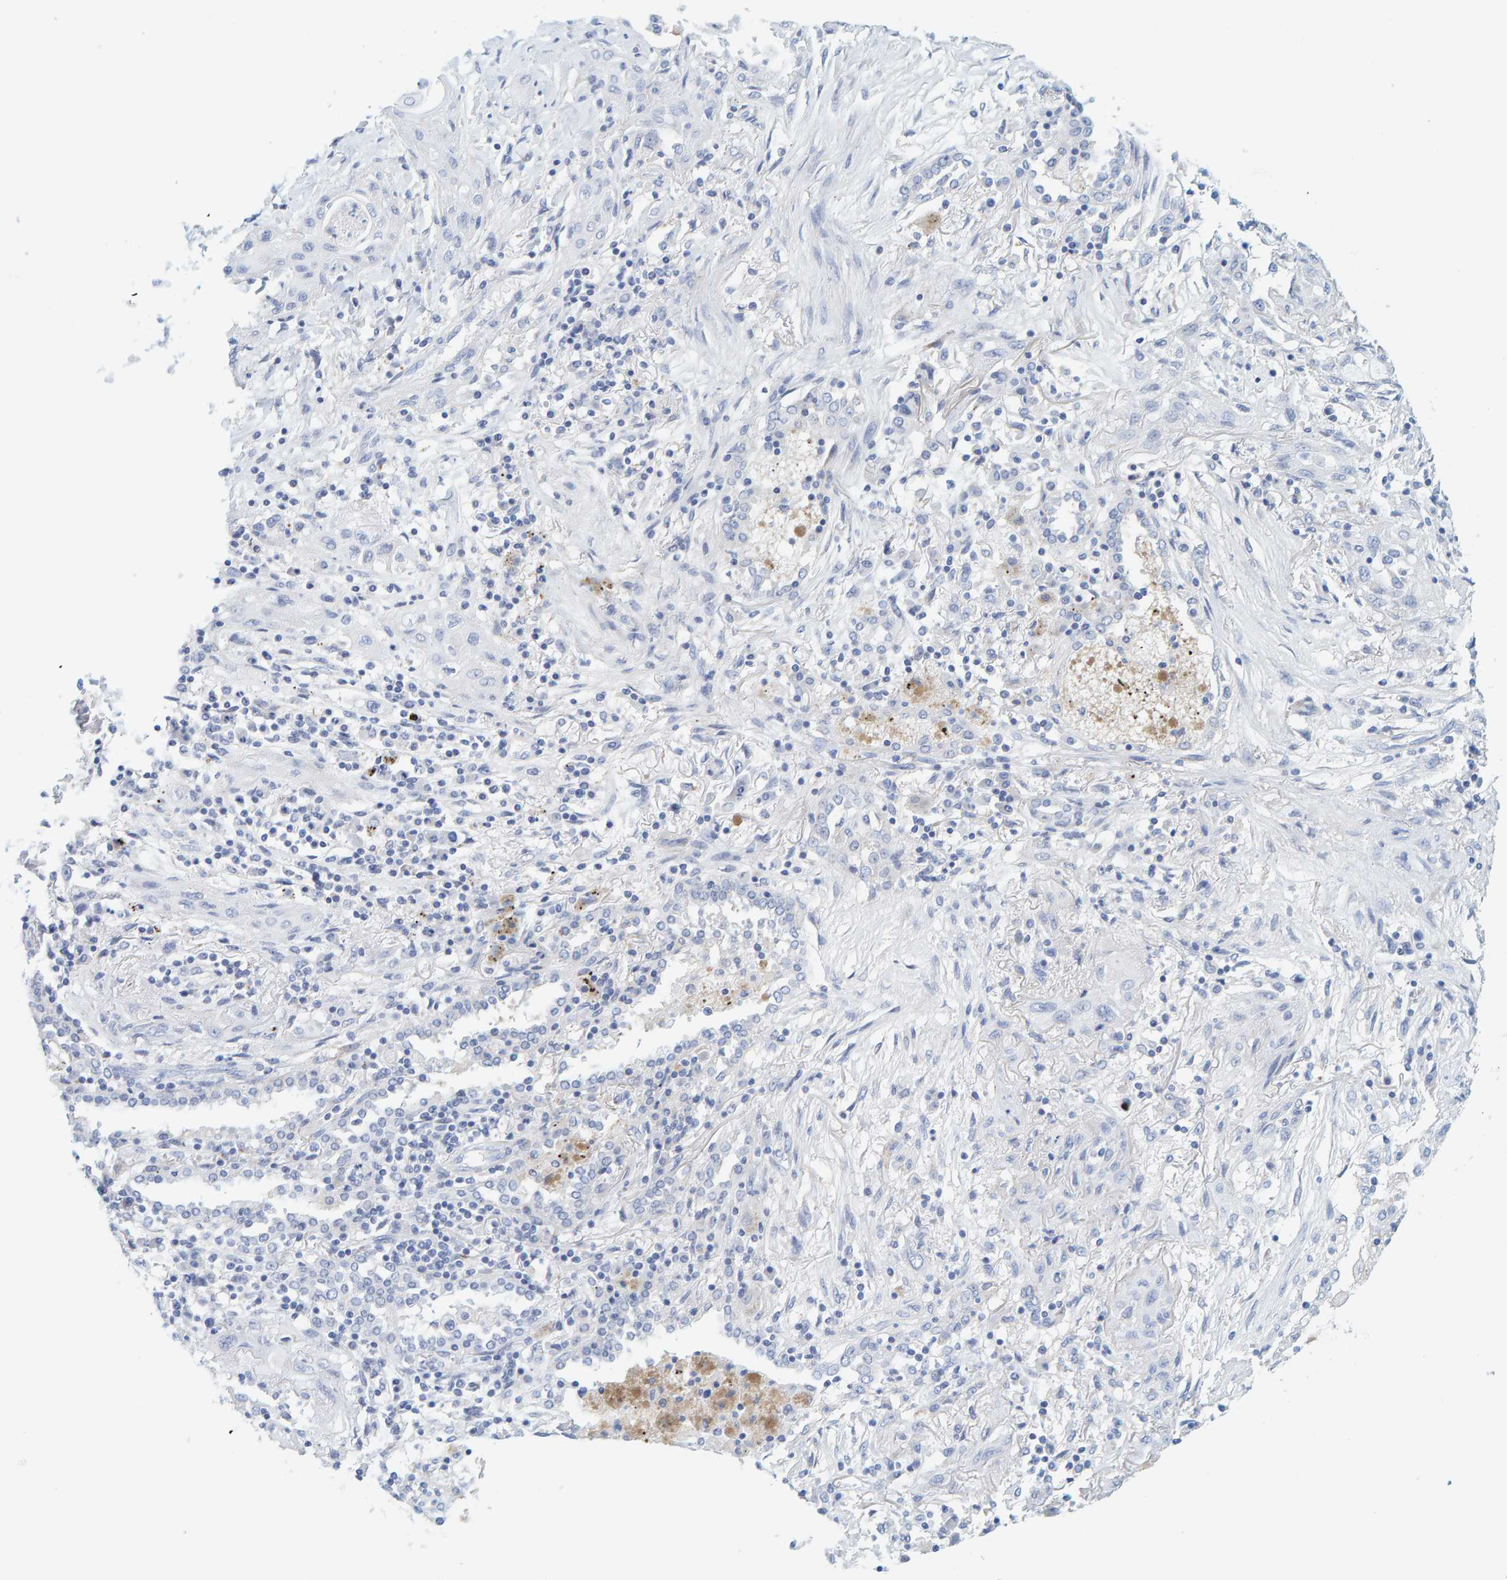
{"staining": {"intensity": "negative", "quantity": "none", "location": "none"}, "tissue": "lung cancer", "cell_type": "Tumor cells", "image_type": "cancer", "snomed": [{"axis": "morphology", "description": "Squamous cell carcinoma, NOS"}, {"axis": "topography", "description": "Lung"}], "caption": "Lung squamous cell carcinoma was stained to show a protein in brown. There is no significant positivity in tumor cells.", "gene": "KLHL11", "patient": {"sex": "female", "age": 47}}